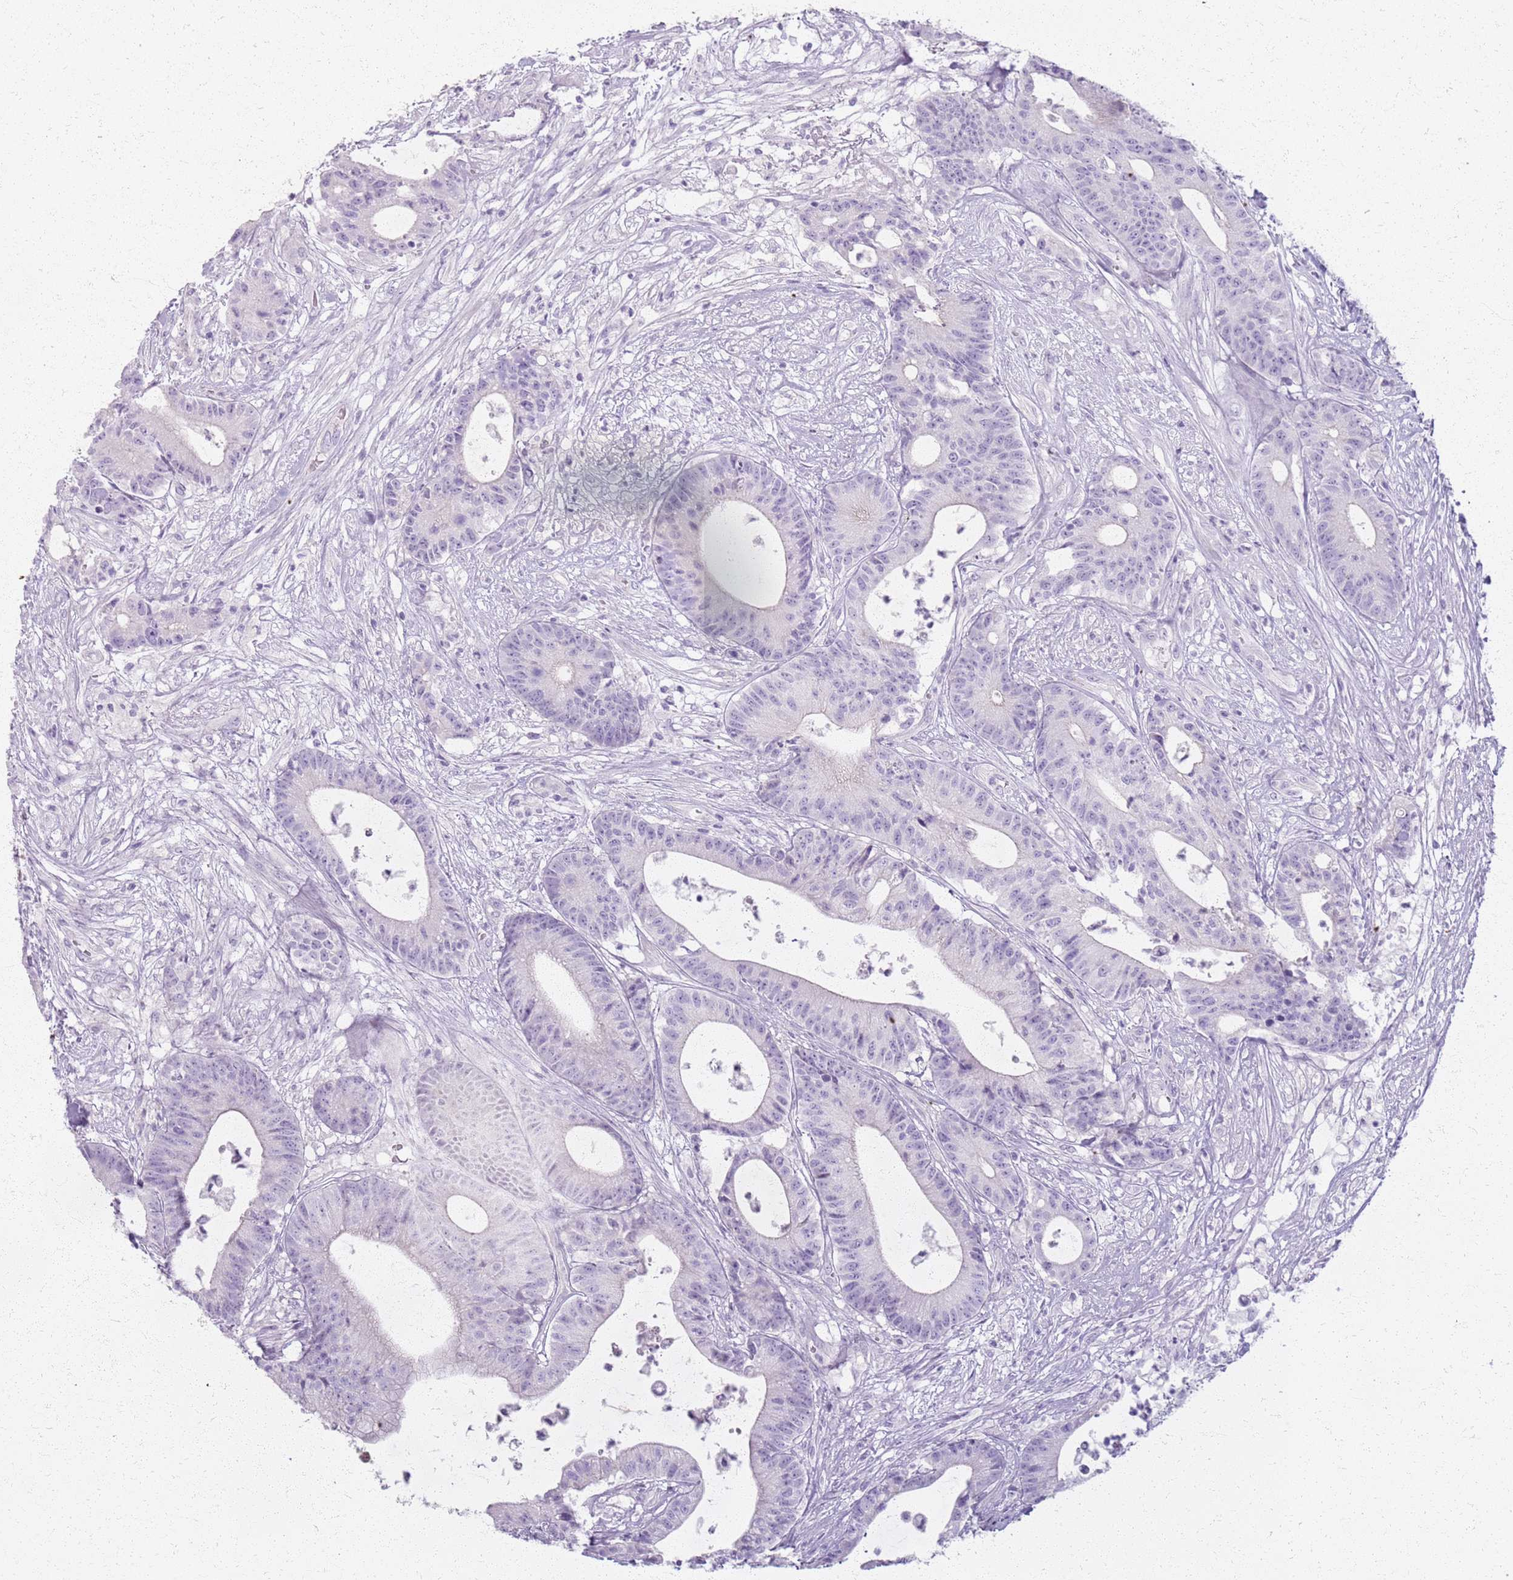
{"staining": {"intensity": "negative", "quantity": "none", "location": "none"}, "tissue": "colorectal cancer", "cell_type": "Tumor cells", "image_type": "cancer", "snomed": [{"axis": "morphology", "description": "Adenocarcinoma, NOS"}, {"axis": "topography", "description": "Colon"}], "caption": "A high-resolution photomicrograph shows immunohistochemistry staining of colorectal cancer (adenocarcinoma), which reveals no significant staining in tumor cells.", "gene": "CSRP3", "patient": {"sex": "female", "age": 84}}